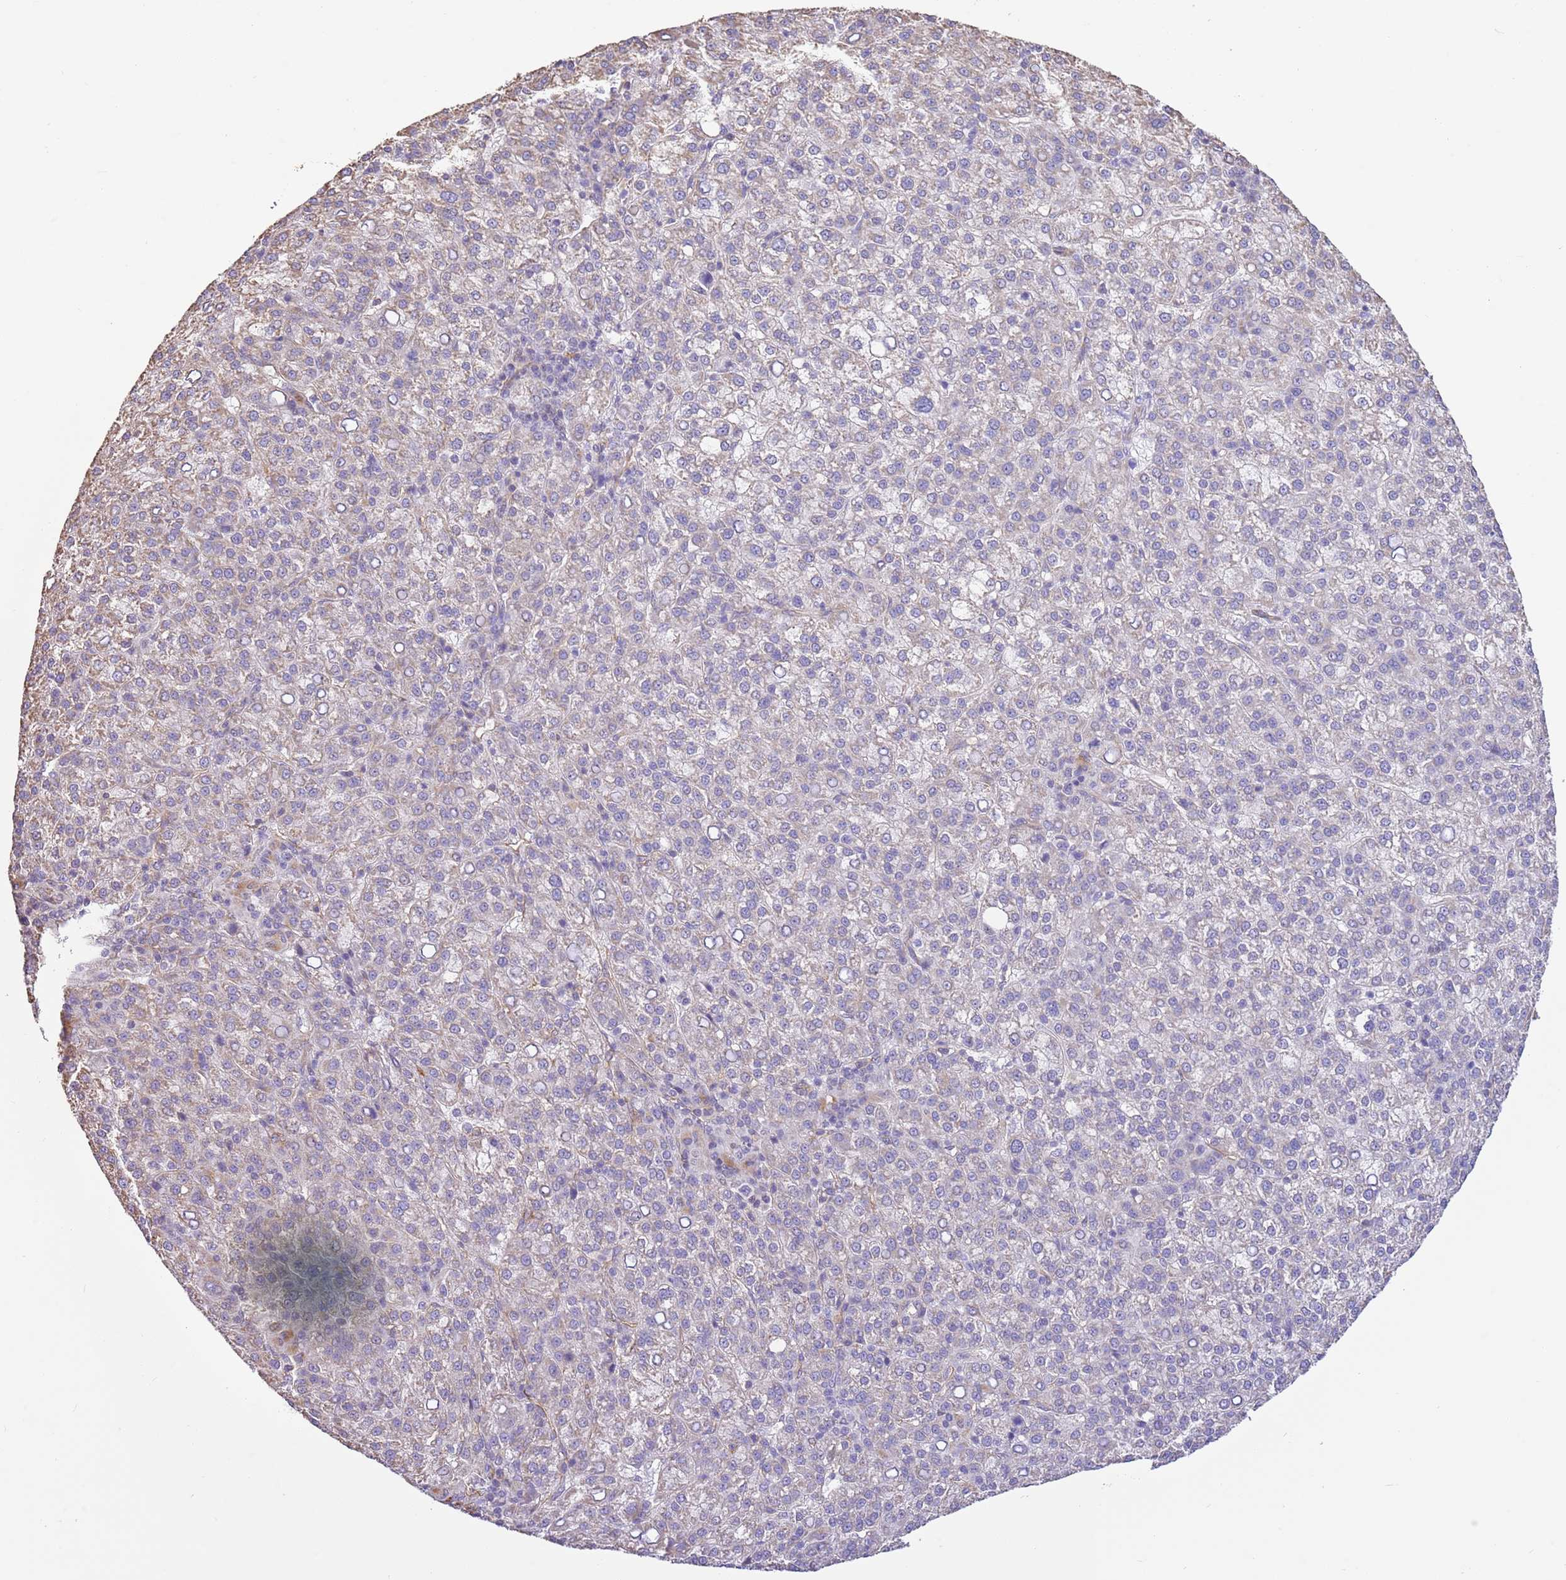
{"staining": {"intensity": "weak", "quantity": "<25%", "location": "cytoplasmic/membranous"}, "tissue": "liver cancer", "cell_type": "Tumor cells", "image_type": "cancer", "snomed": [{"axis": "morphology", "description": "Carcinoma, Hepatocellular, NOS"}, {"axis": "topography", "description": "Liver"}], "caption": "This is an immunohistochemistry (IHC) micrograph of liver cancer. There is no staining in tumor cells.", "gene": "DOCK9", "patient": {"sex": "female", "age": 58}}